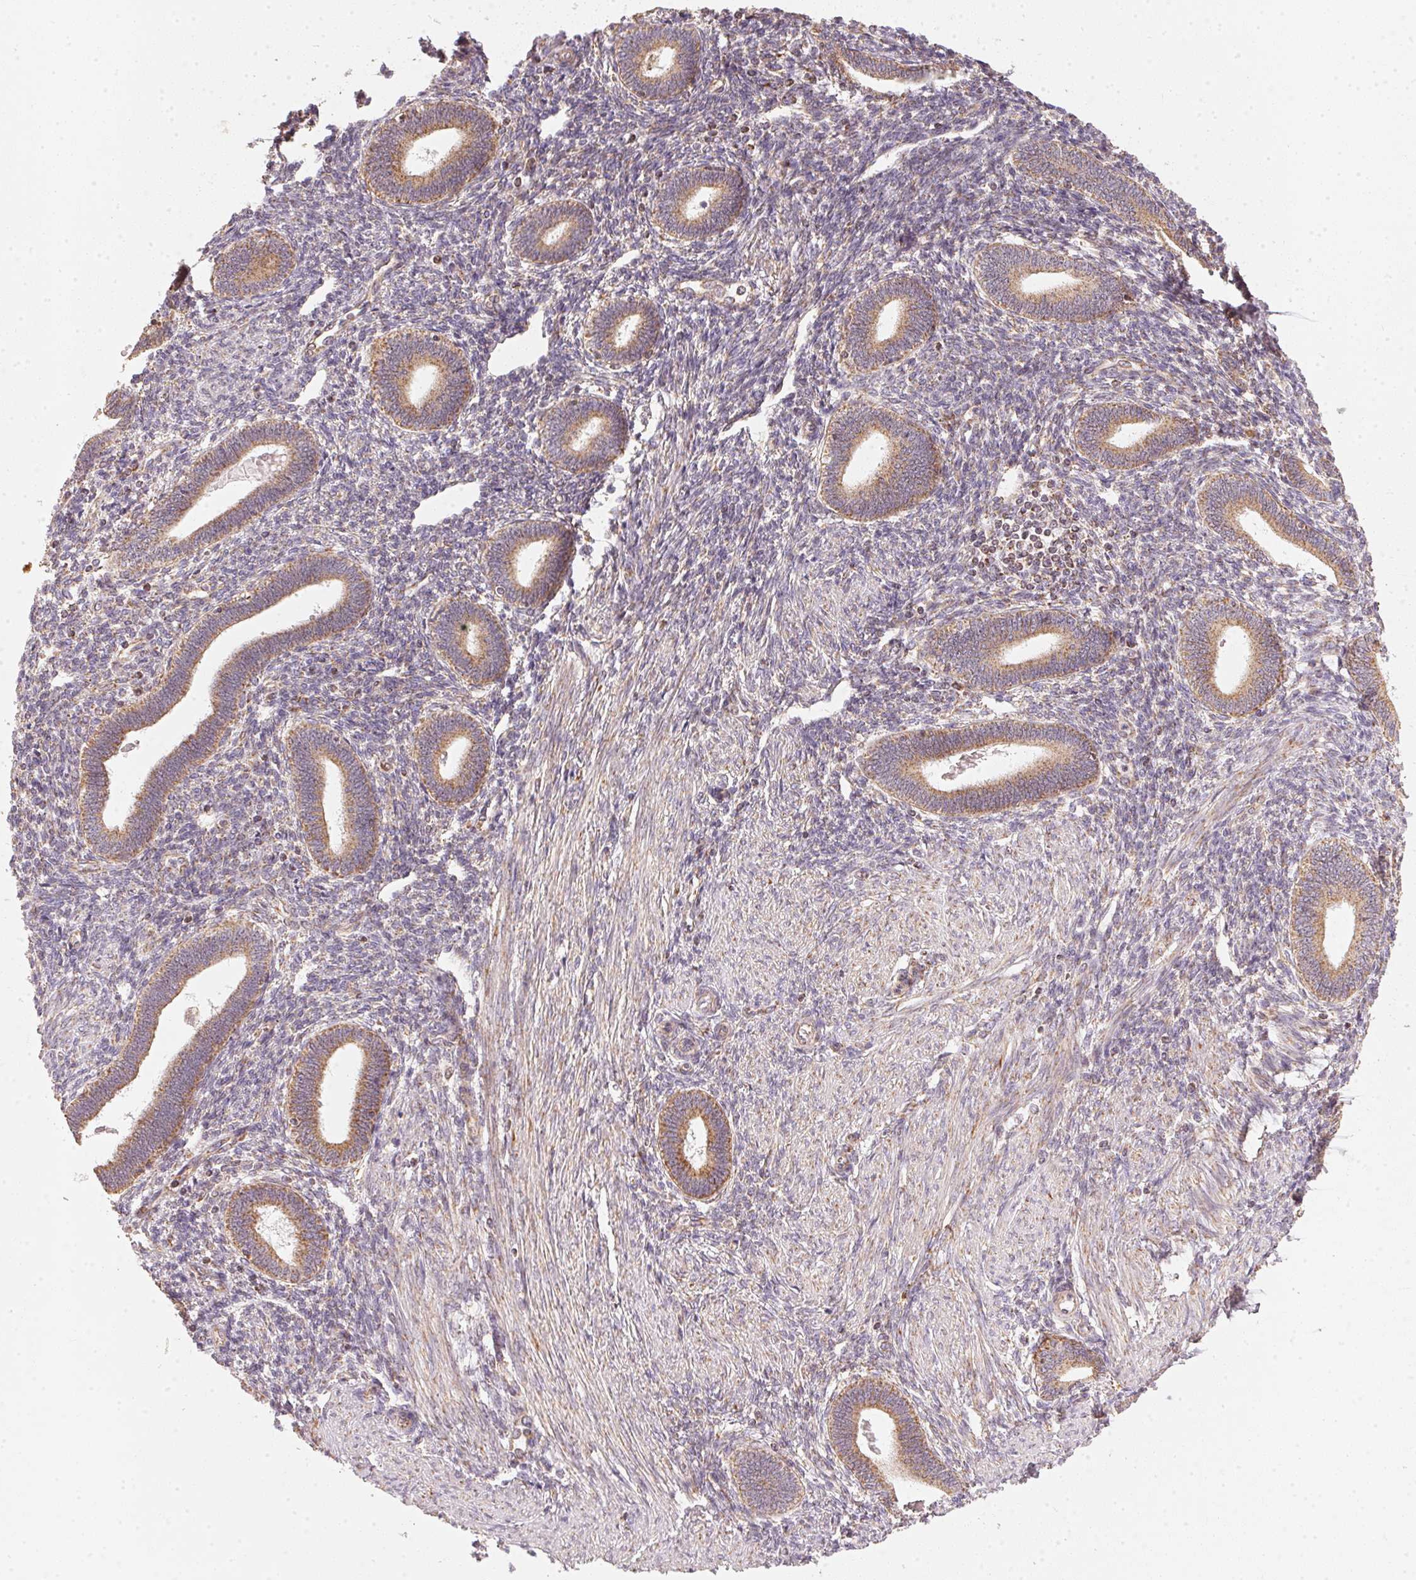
{"staining": {"intensity": "weak", "quantity": "<25%", "location": "cytoplasmic/membranous"}, "tissue": "endometrium", "cell_type": "Cells in endometrial stroma", "image_type": "normal", "snomed": [{"axis": "morphology", "description": "Normal tissue, NOS"}, {"axis": "topography", "description": "Endometrium"}], "caption": "This is an immunohistochemistry photomicrograph of unremarkable human endometrium. There is no staining in cells in endometrial stroma.", "gene": "MATCAP1", "patient": {"sex": "female", "age": 42}}